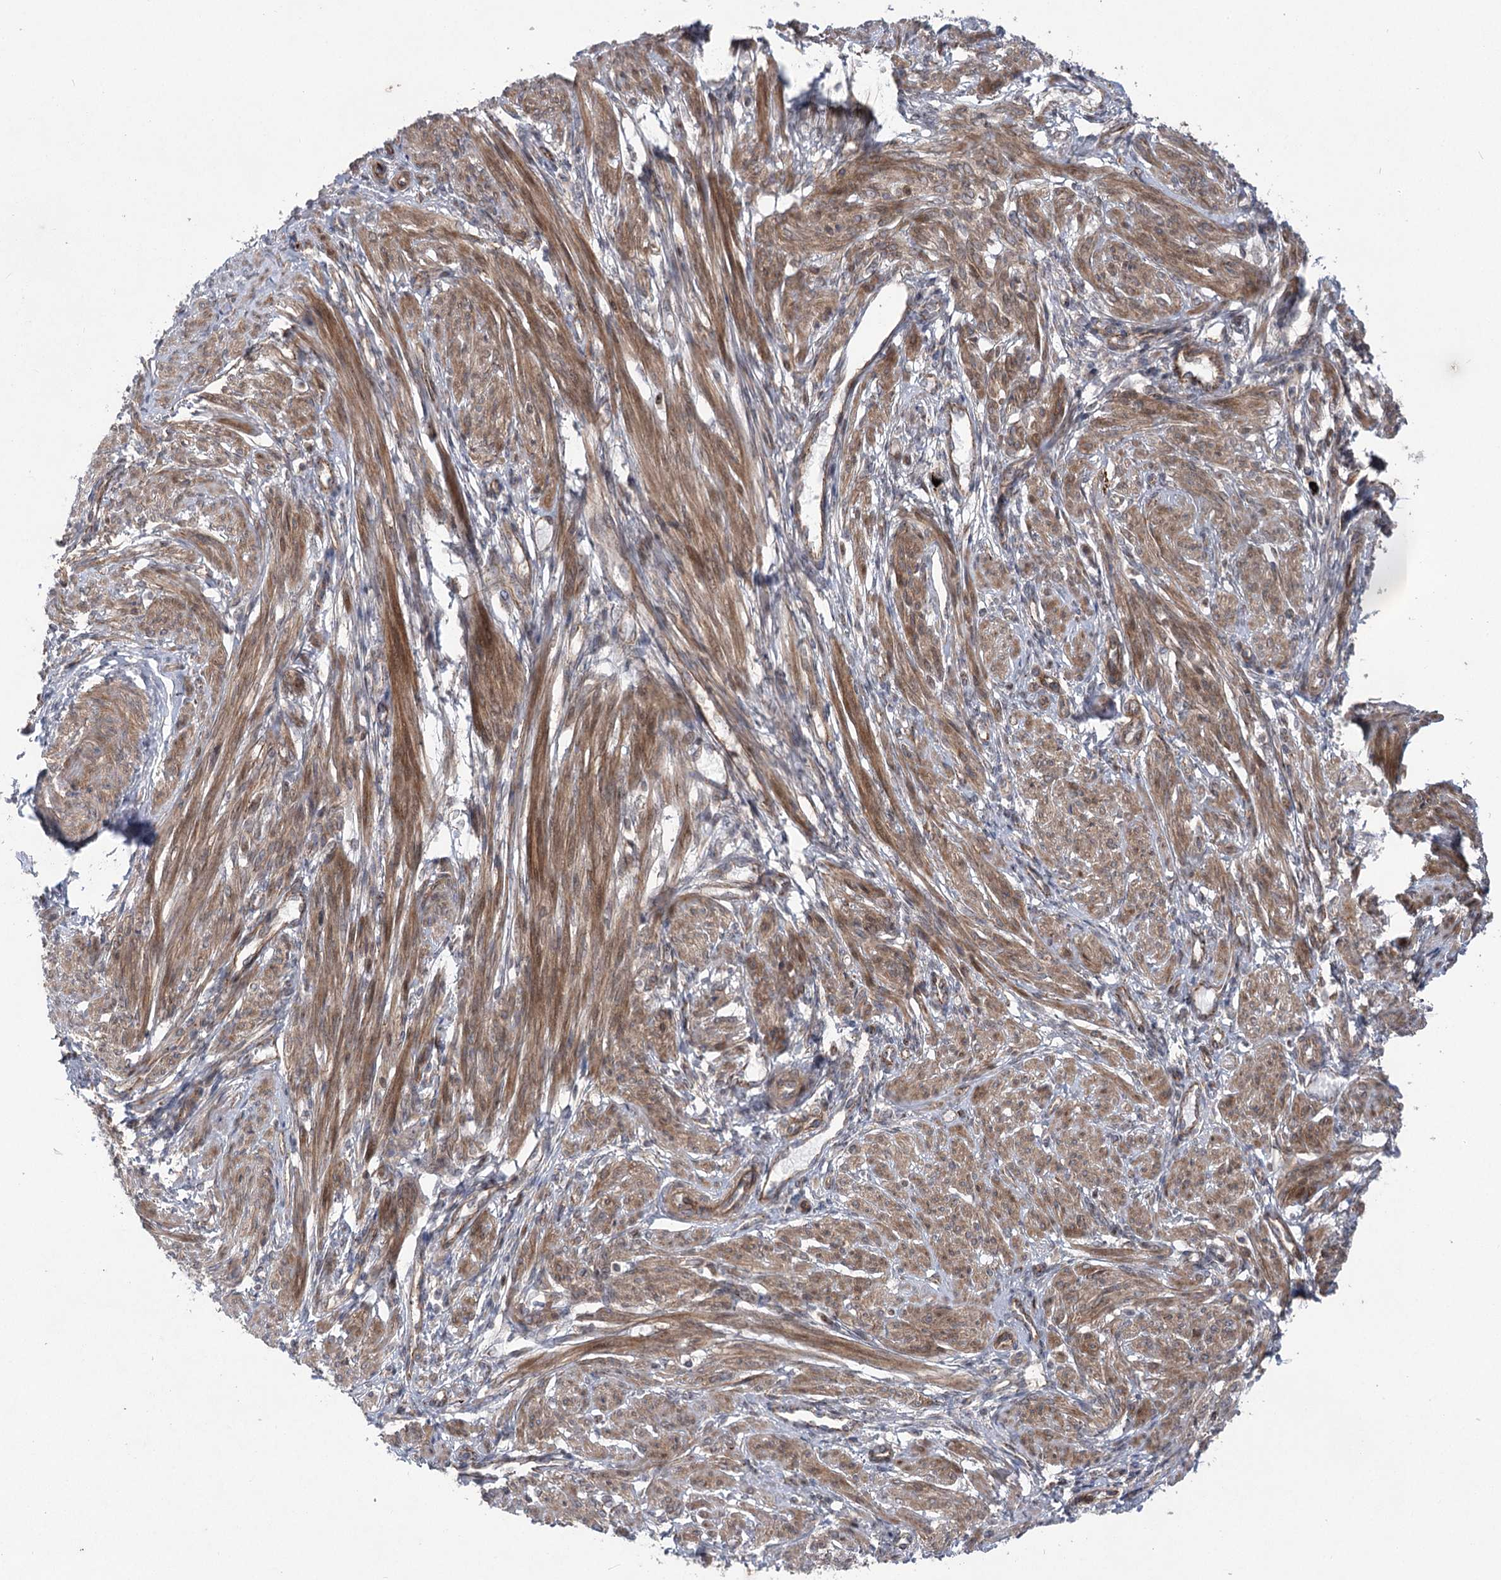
{"staining": {"intensity": "moderate", "quantity": ">75%", "location": "cytoplasmic/membranous"}, "tissue": "smooth muscle", "cell_type": "Smooth muscle cells", "image_type": "normal", "snomed": [{"axis": "morphology", "description": "Normal tissue, NOS"}, {"axis": "topography", "description": "Smooth muscle"}], "caption": "Protein staining of normal smooth muscle shows moderate cytoplasmic/membranous staining in about >75% of smooth muscle cells. (DAB = brown stain, brightfield microscopy at high magnification).", "gene": "METTL24", "patient": {"sex": "female", "age": 39}}